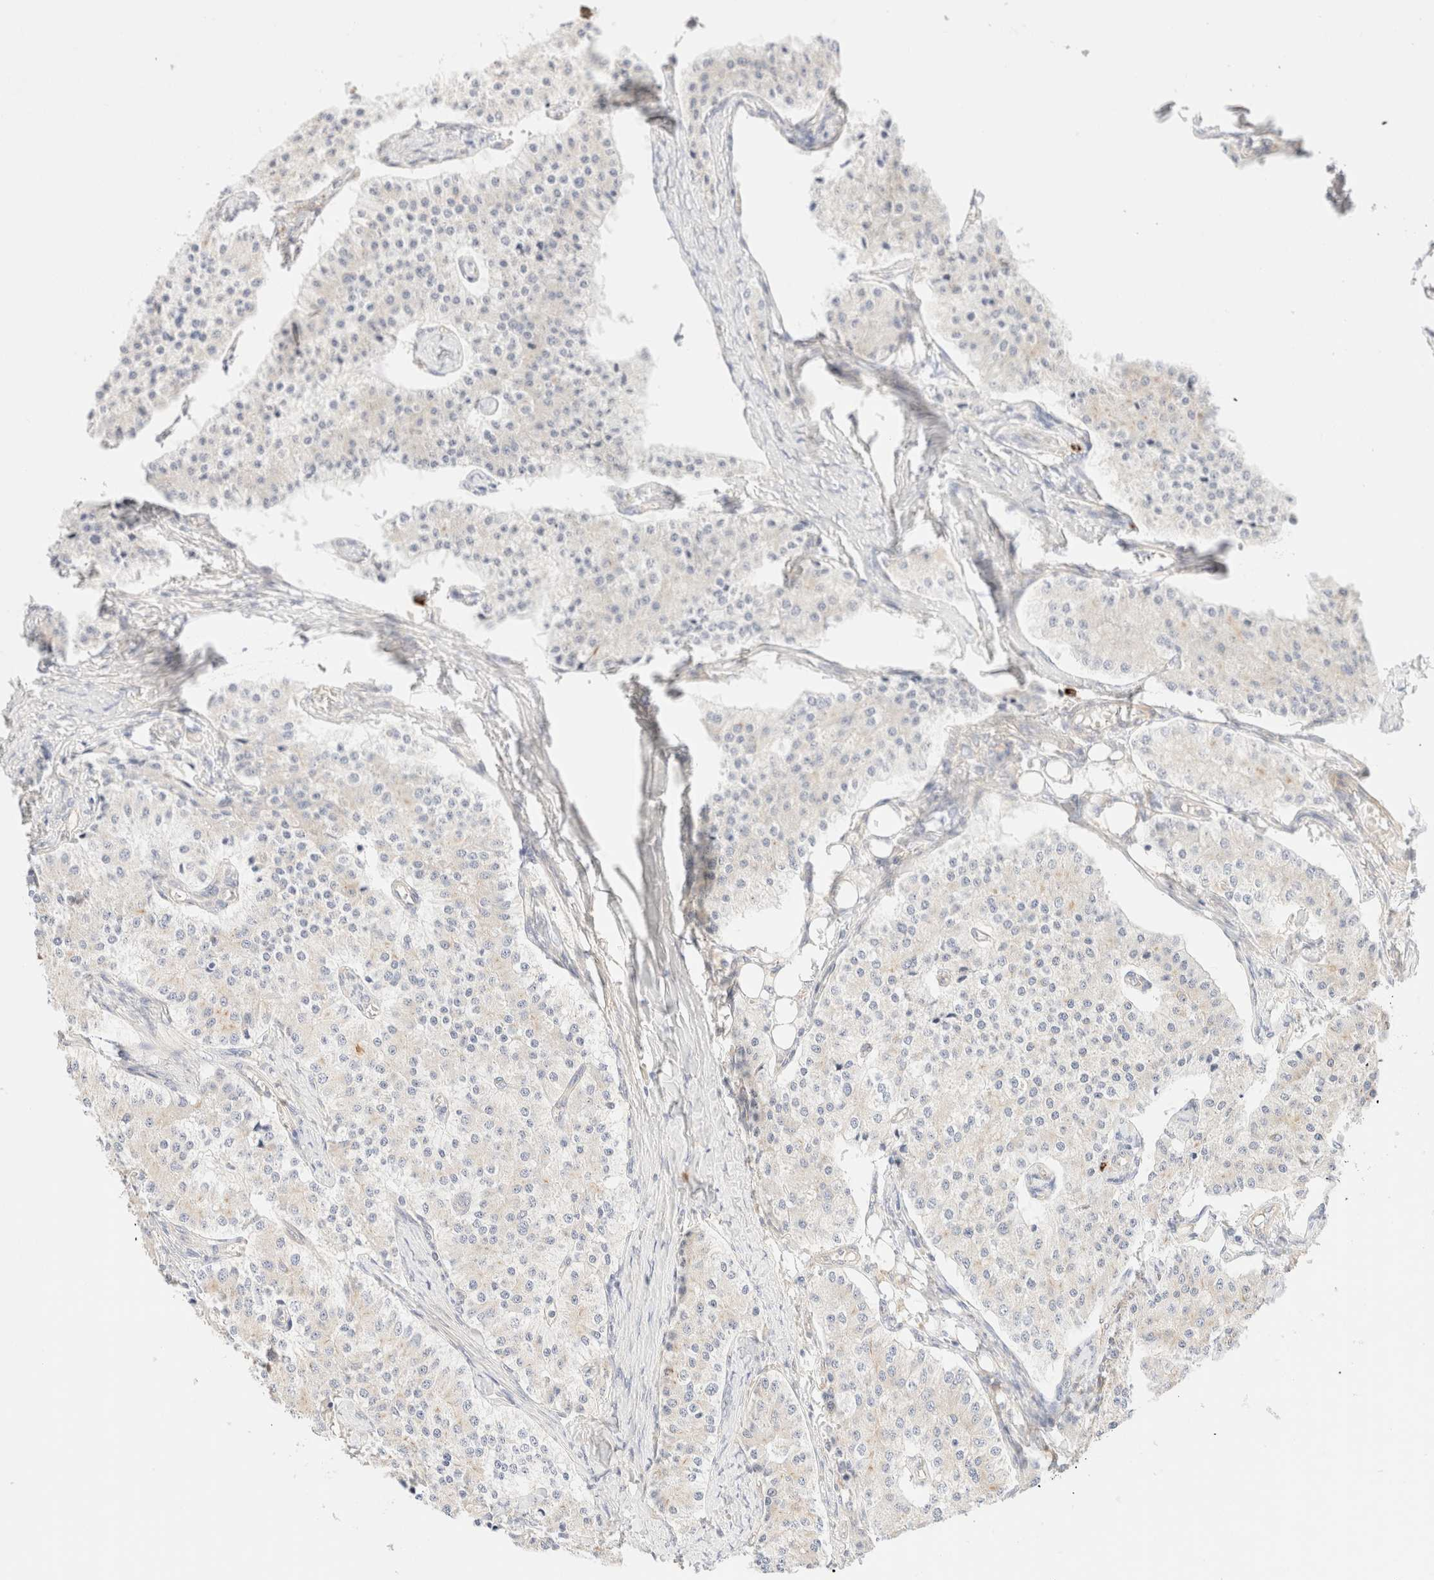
{"staining": {"intensity": "negative", "quantity": "none", "location": "none"}, "tissue": "carcinoid", "cell_type": "Tumor cells", "image_type": "cancer", "snomed": [{"axis": "morphology", "description": "Carcinoid, malignant, NOS"}, {"axis": "topography", "description": "Colon"}], "caption": "Immunohistochemical staining of malignant carcinoid shows no significant expression in tumor cells. The staining was performed using DAB to visualize the protein expression in brown, while the nuclei were stained in blue with hematoxylin (Magnification: 20x).", "gene": "NIBAN2", "patient": {"sex": "female", "age": 52}}